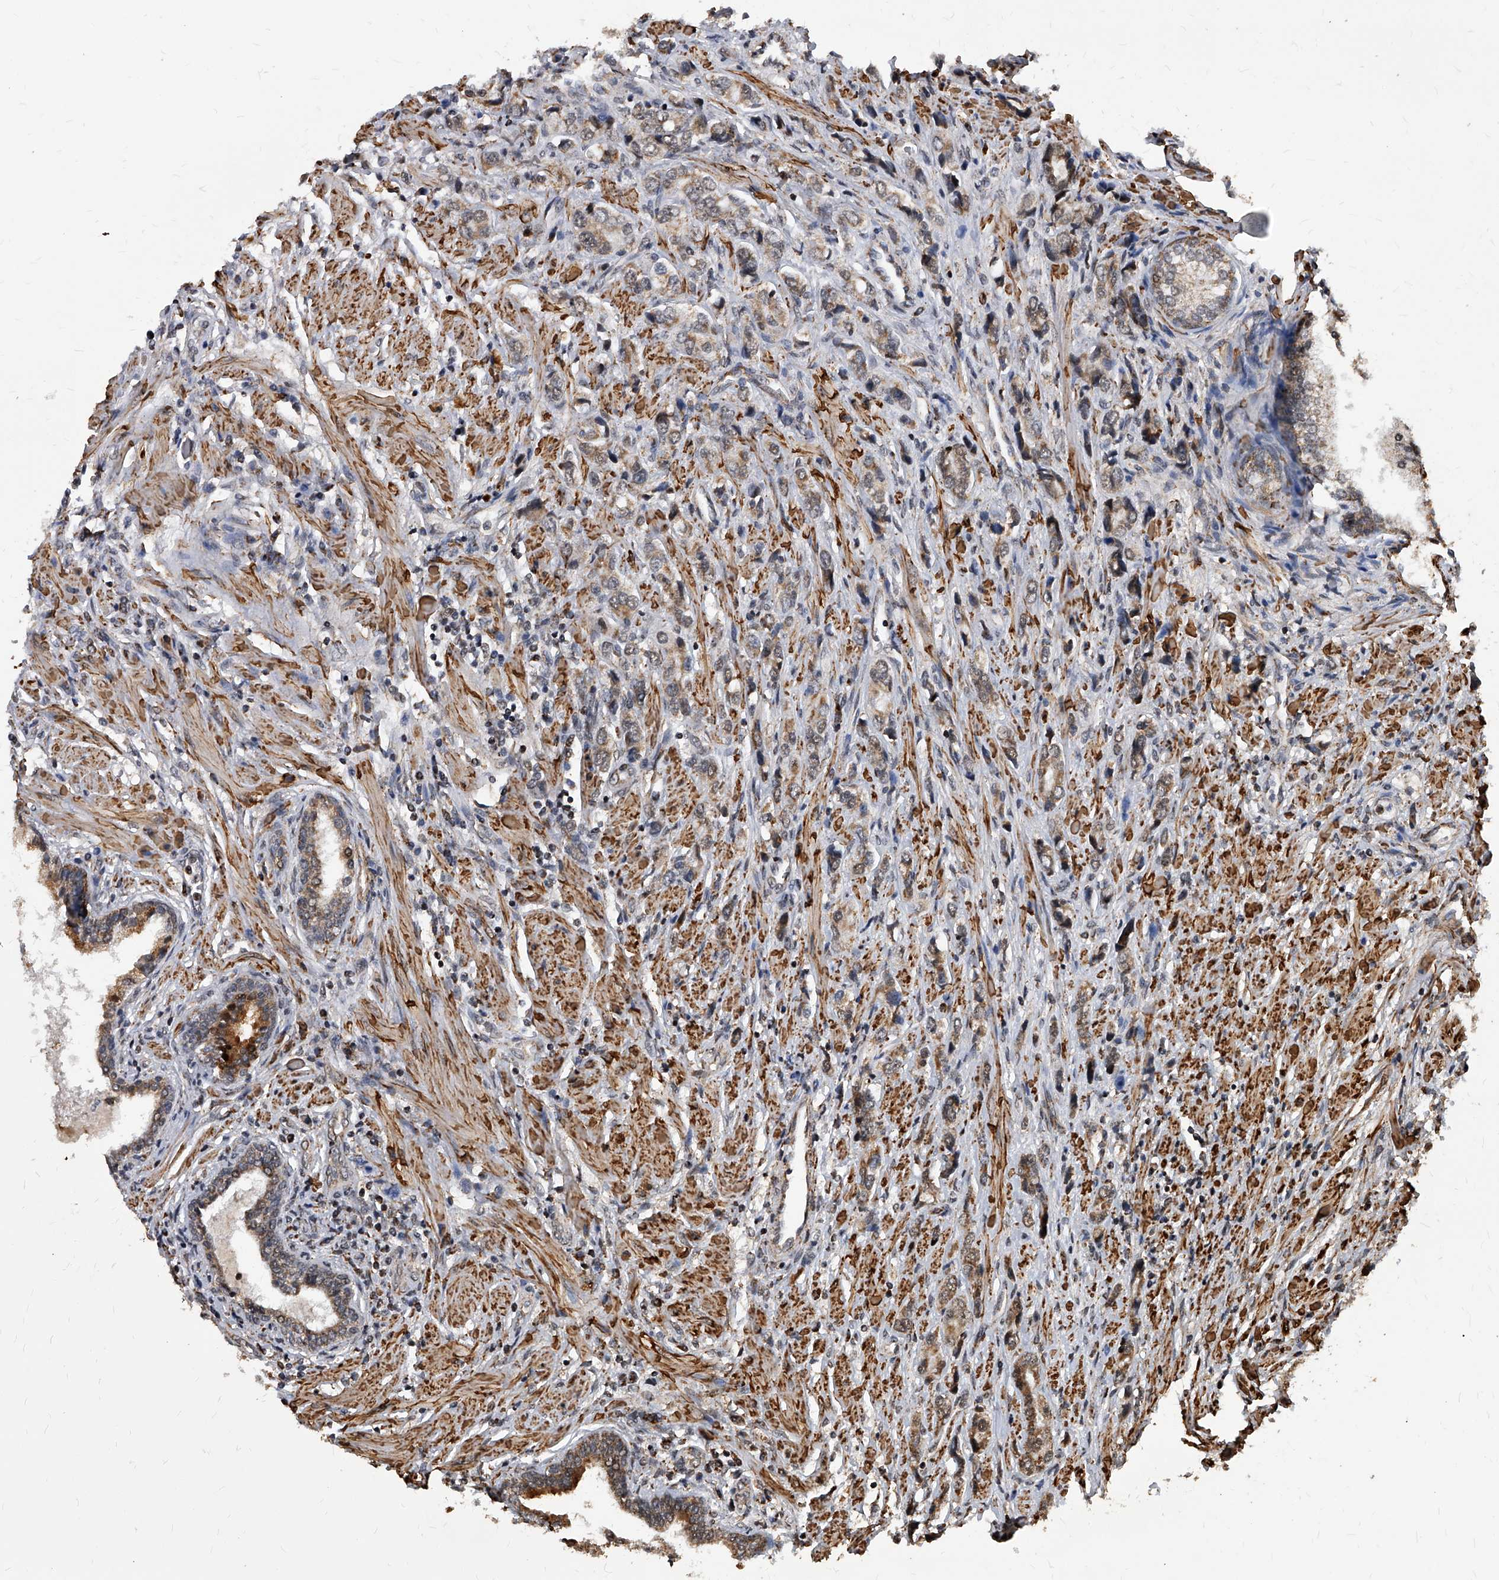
{"staining": {"intensity": "moderate", "quantity": "<25%", "location": "cytoplasmic/membranous"}, "tissue": "prostate cancer", "cell_type": "Tumor cells", "image_type": "cancer", "snomed": [{"axis": "morphology", "description": "Adenocarcinoma, High grade"}, {"axis": "topography", "description": "Prostate"}], "caption": "This is a micrograph of immunohistochemistry staining of prostate adenocarcinoma (high-grade), which shows moderate staining in the cytoplasmic/membranous of tumor cells.", "gene": "DUSP22", "patient": {"sex": "male", "age": 61}}